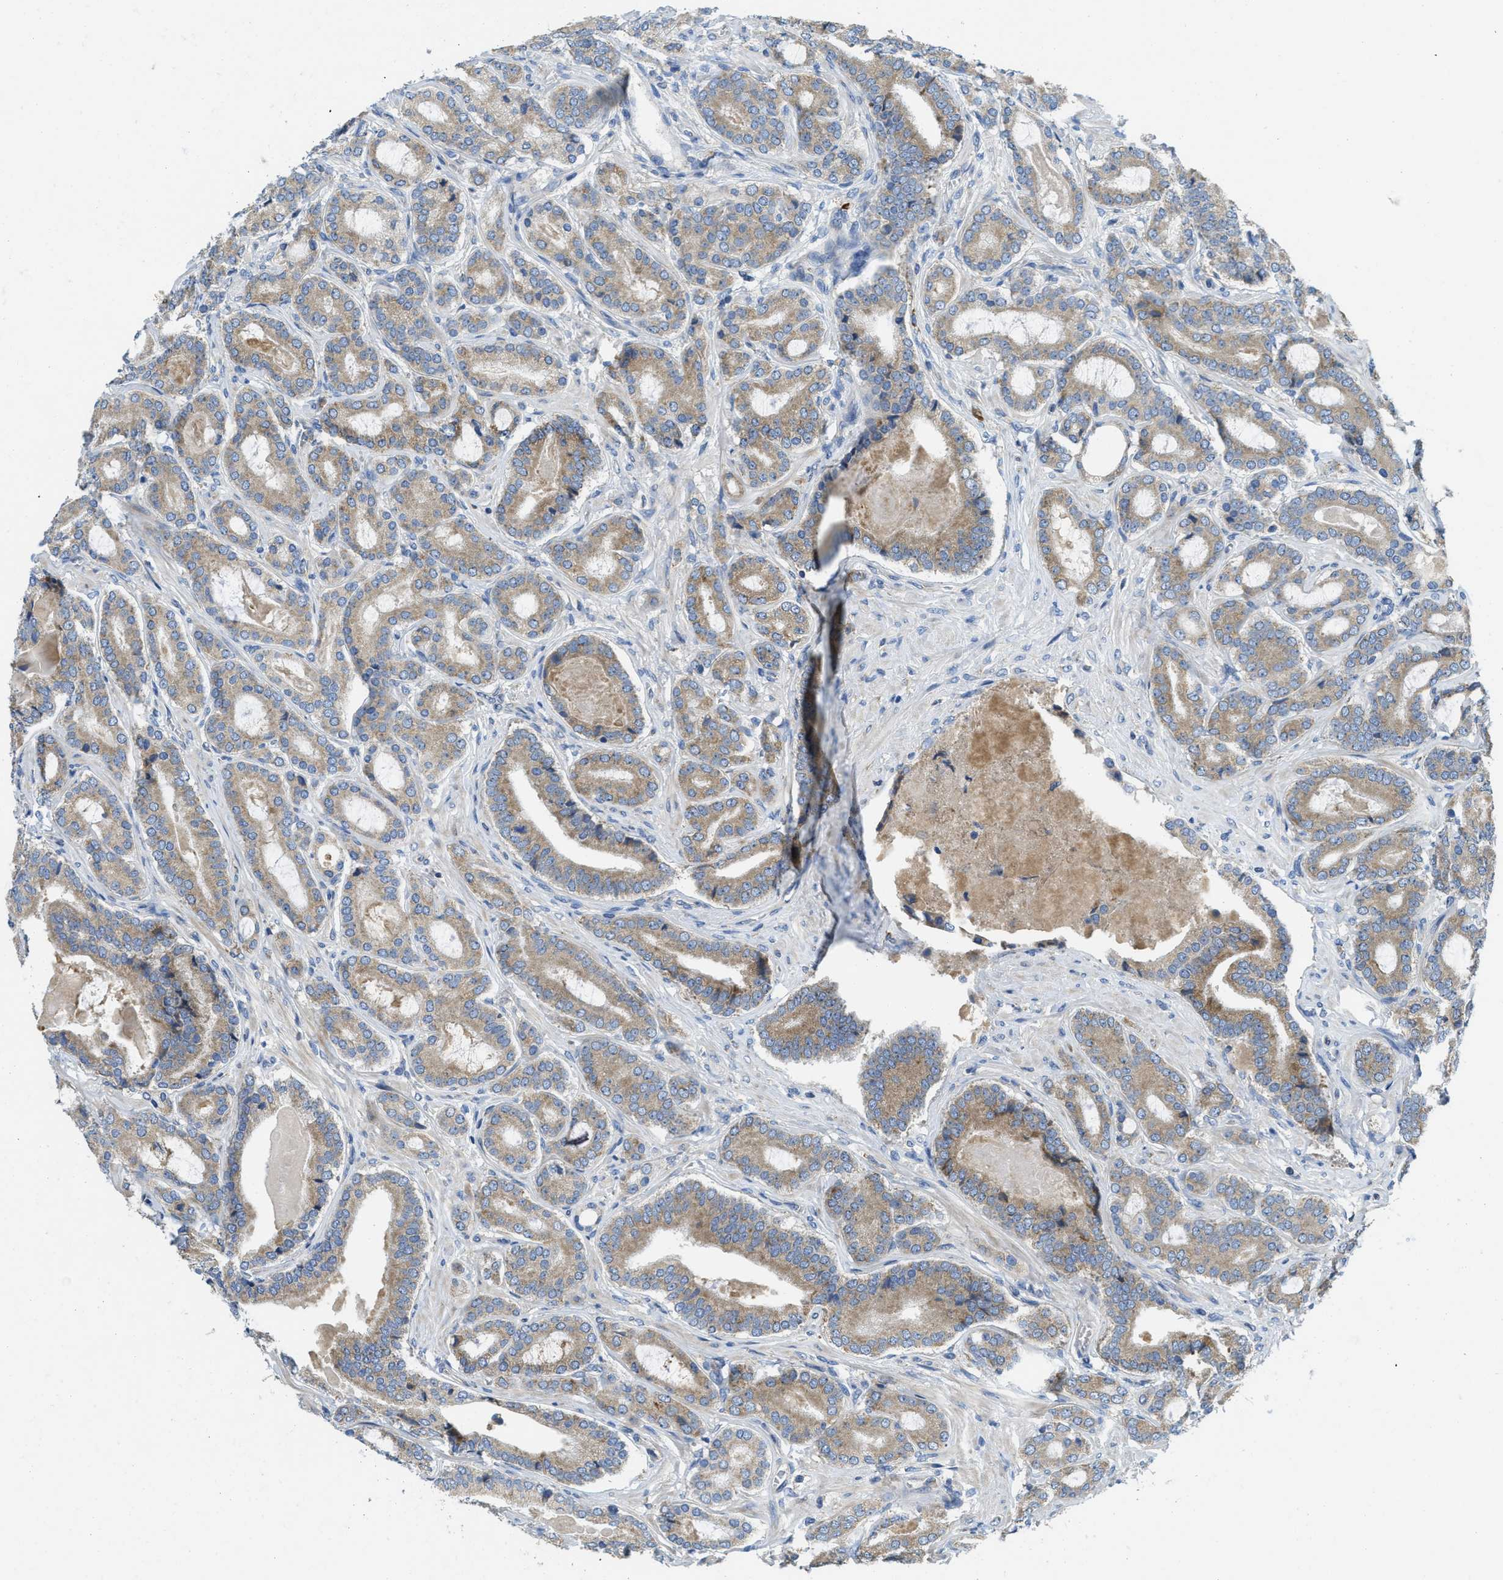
{"staining": {"intensity": "weak", "quantity": ">75%", "location": "cytoplasmic/membranous"}, "tissue": "prostate cancer", "cell_type": "Tumor cells", "image_type": "cancer", "snomed": [{"axis": "morphology", "description": "Adenocarcinoma, High grade"}, {"axis": "topography", "description": "Prostate"}], "caption": "High-magnification brightfield microscopy of prostate cancer (high-grade adenocarcinoma) stained with DAB (3,3'-diaminobenzidine) (brown) and counterstained with hematoxylin (blue). tumor cells exhibit weak cytoplasmic/membranous expression is seen in about>75% of cells. (DAB IHC with brightfield microscopy, high magnification).", "gene": "SSR1", "patient": {"sex": "male", "age": 60}}